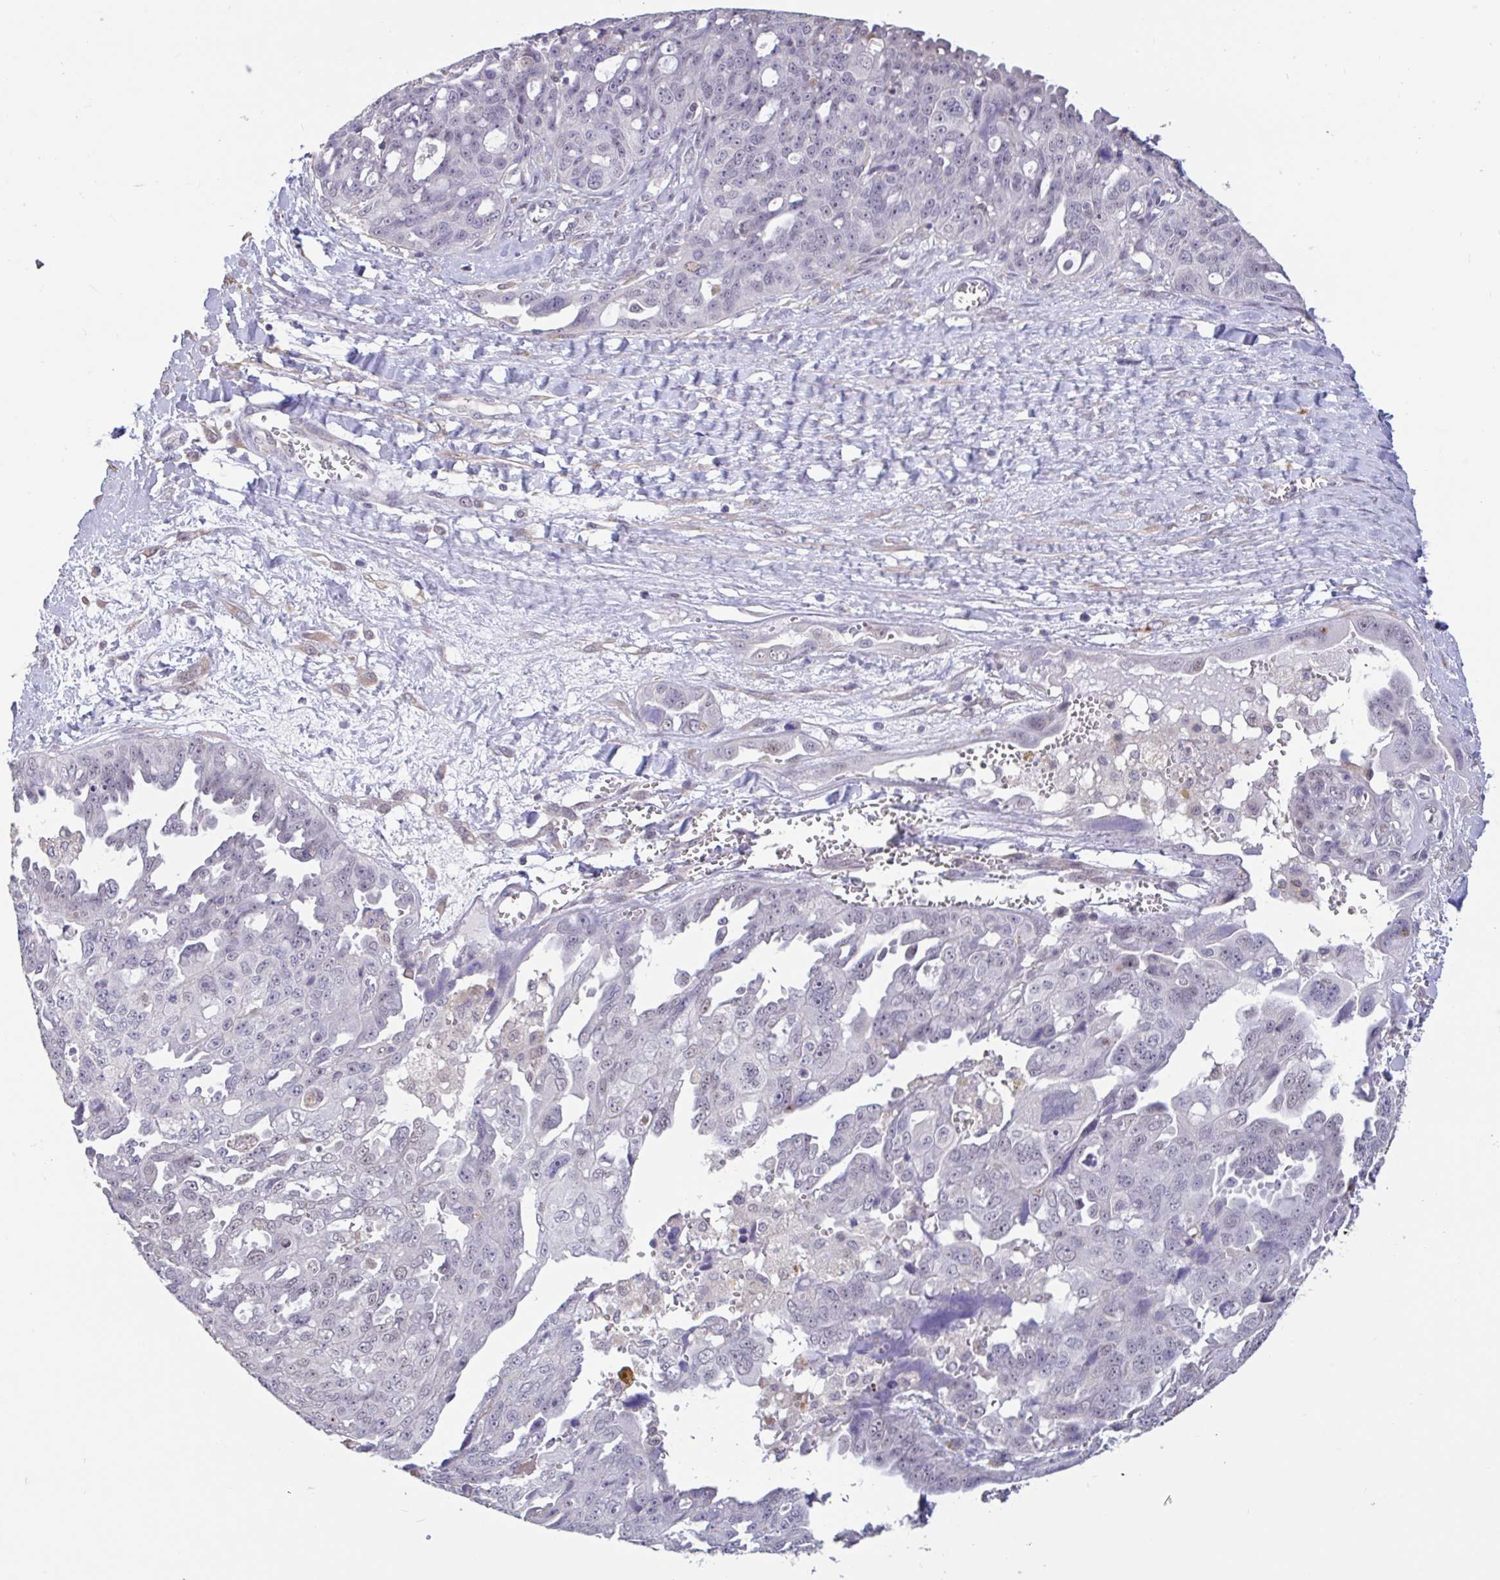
{"staining": {"intensity": "negative", "quantity": "none", "location": "none"}, "tissue": "ovarian cancer", "cell_type": "Tumor cells", "image_type": "cancer", "snomed": [{"axis": "morphology", "description": "Carcinoma, endometroid"}, {"axis": "topography", "description": "Ovary"}], "caption": "Tumor cells are negative for brown protein staining in ovarian endometroid carcinoma.", "gene": "DDX39A", "patient": {"sex": "female", "age": 70}}